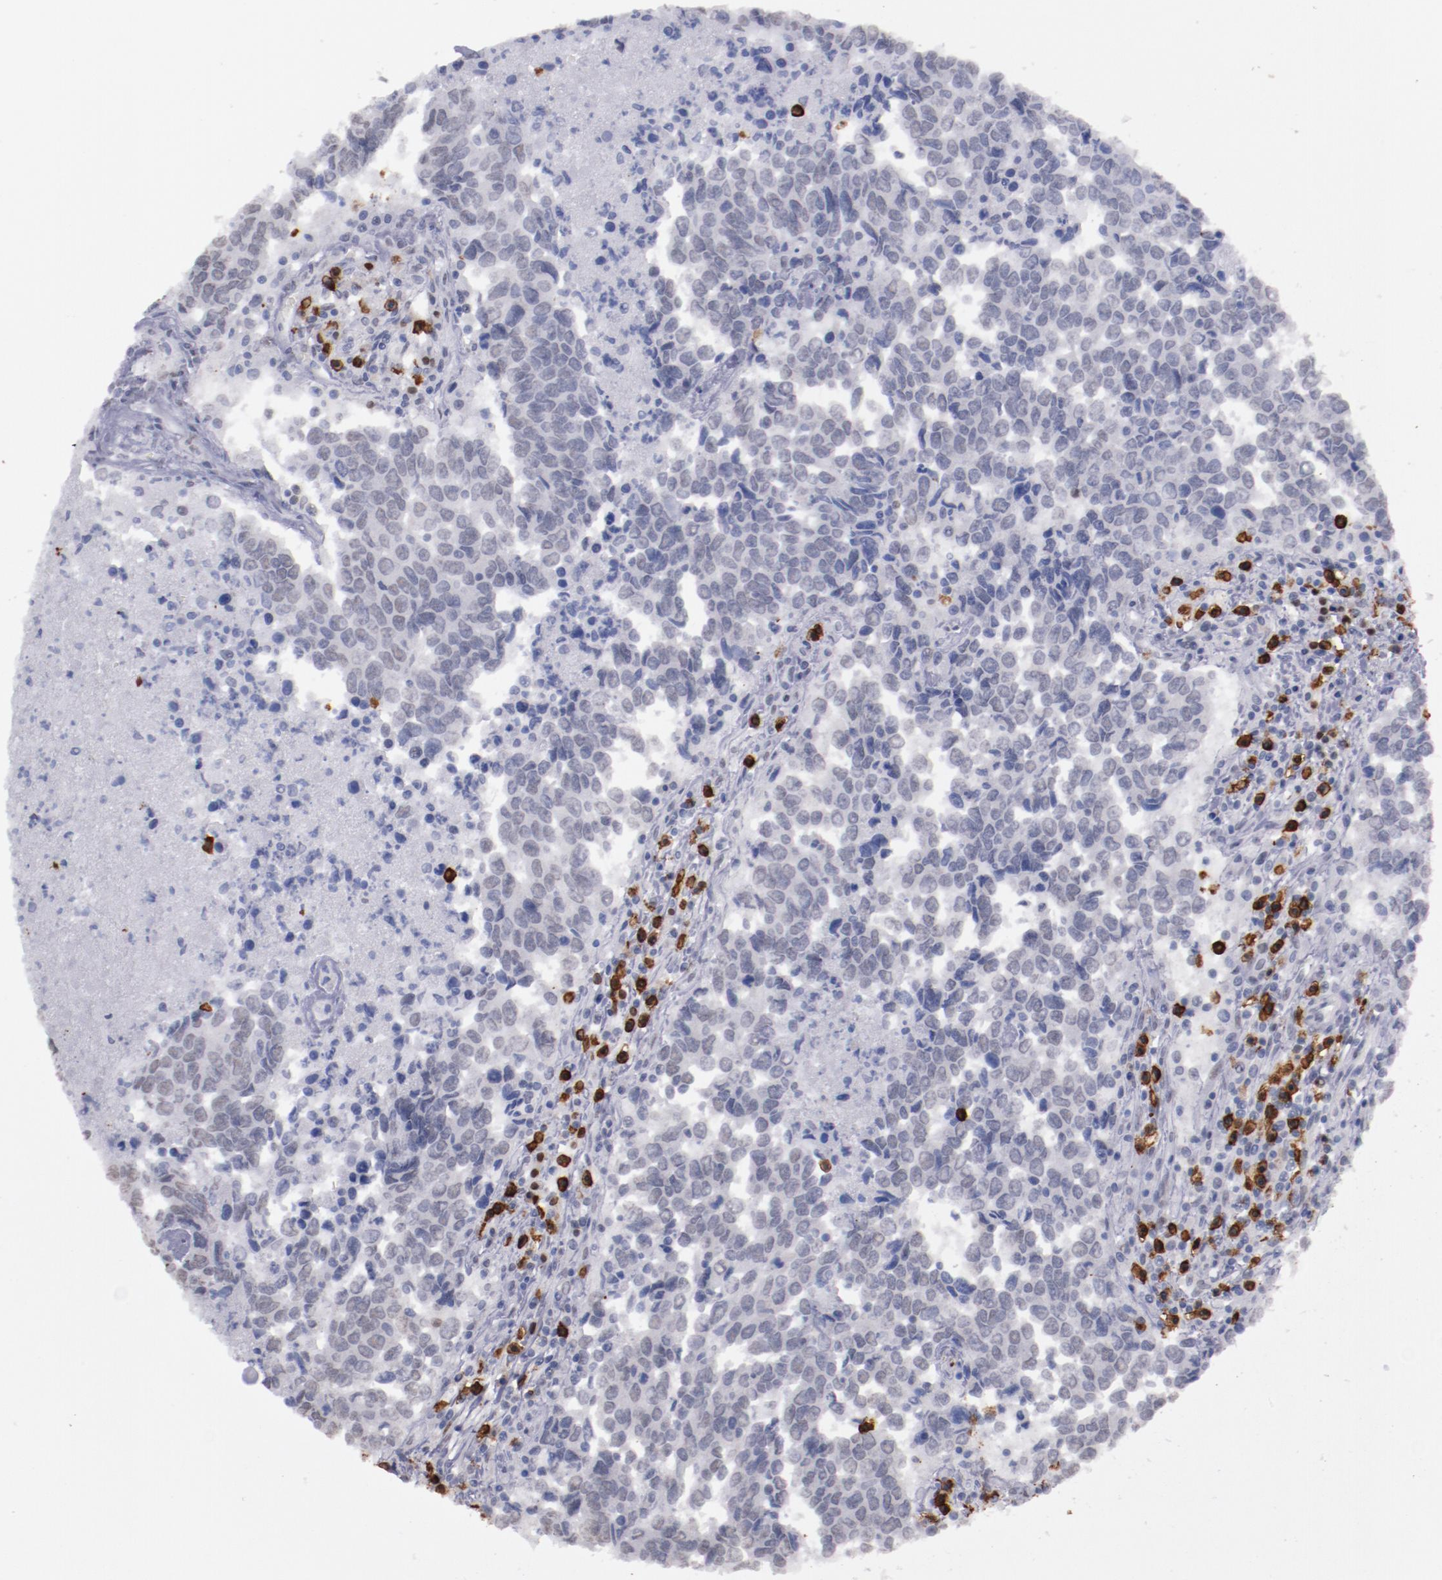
{"staining": {"intensity": "negative", "quantity": "none", "location": "none"}, "tissue": "urothelial cancer", "cell_type": "Tumor cells", "image_type": "cancer", "snomed": [{"axis": "morphology", "description": "Urothelial carcinoma, High grade"}, {"axis": "topography", "description": "Urinary bladder"}], "caption": "Immunohistochemical staining of high-grade urothelial carcinoma exhibits no significant positivity in tumor cells. (Brightfield microscopy of DAB IHC at high magnification).", "gene": "IRF4", "patient": {"sex": "male", "age": 86}}